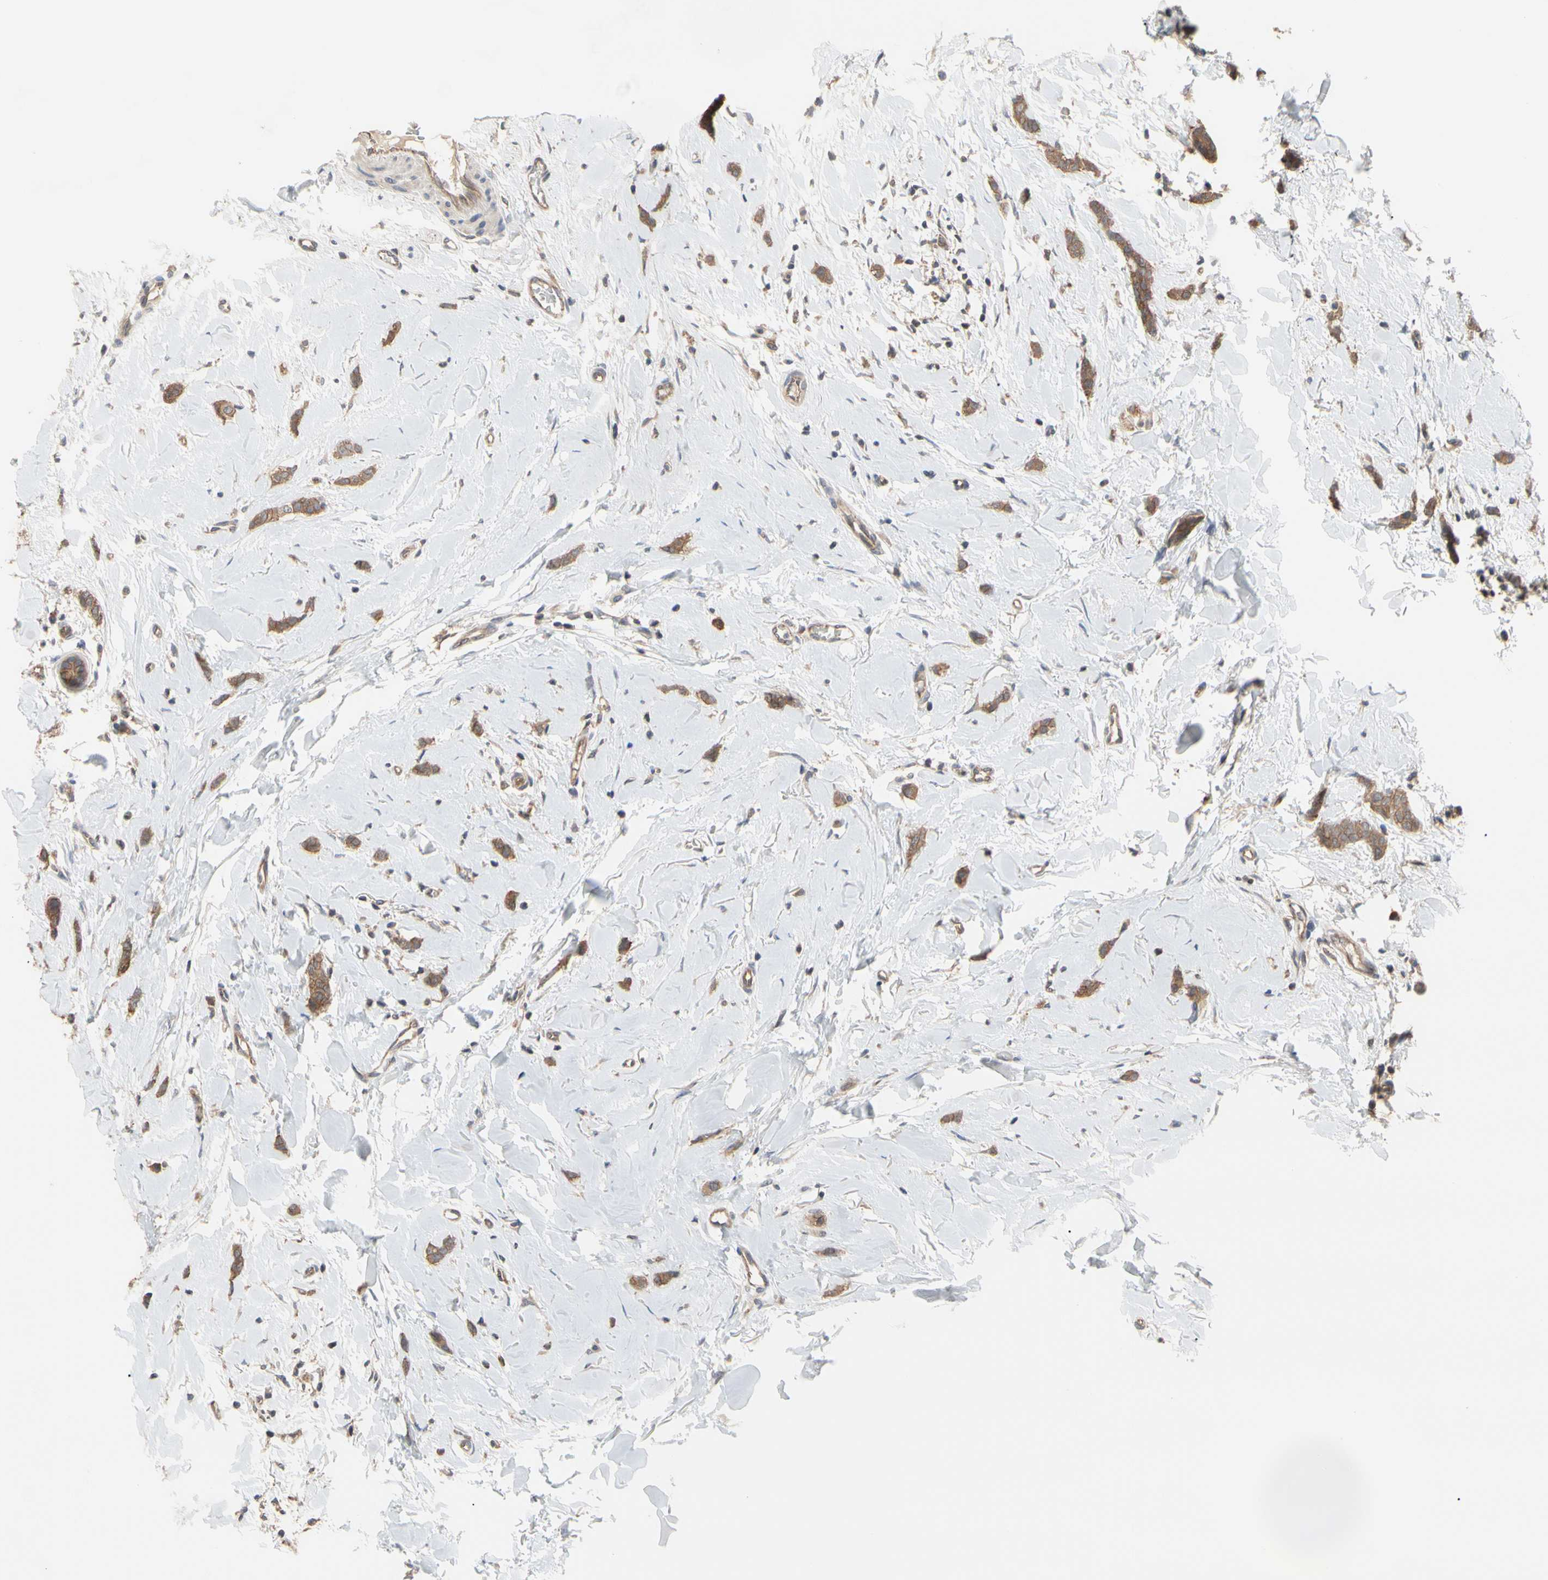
{"staining": {"intensity": "moderate", "quantity": ">75%", "location": "cytoplasmic/membranous"}, "tissue": "breast cancer", "cell_type": "Tumor cells", "image_type": "cancer", "snomed": [{"axis": "morphology", "description": "Lobular carcinoma"}, {"axis": "topography", "description": "Skin"}, {"axis": "topography", "description": "Breast"}], "caption": "Immunohistochemistry (IHC) image of neoplastic tissue: human breast cancer stained using IHC demonstrates medium levels of moderate protein expression localized specifically in the cytoplasmic/membranous of tumor cells, appearing as a cytoplasmic/membranous brown color.", "gene": "DPP8", "patient": {"sex": "female", "age": 46}}